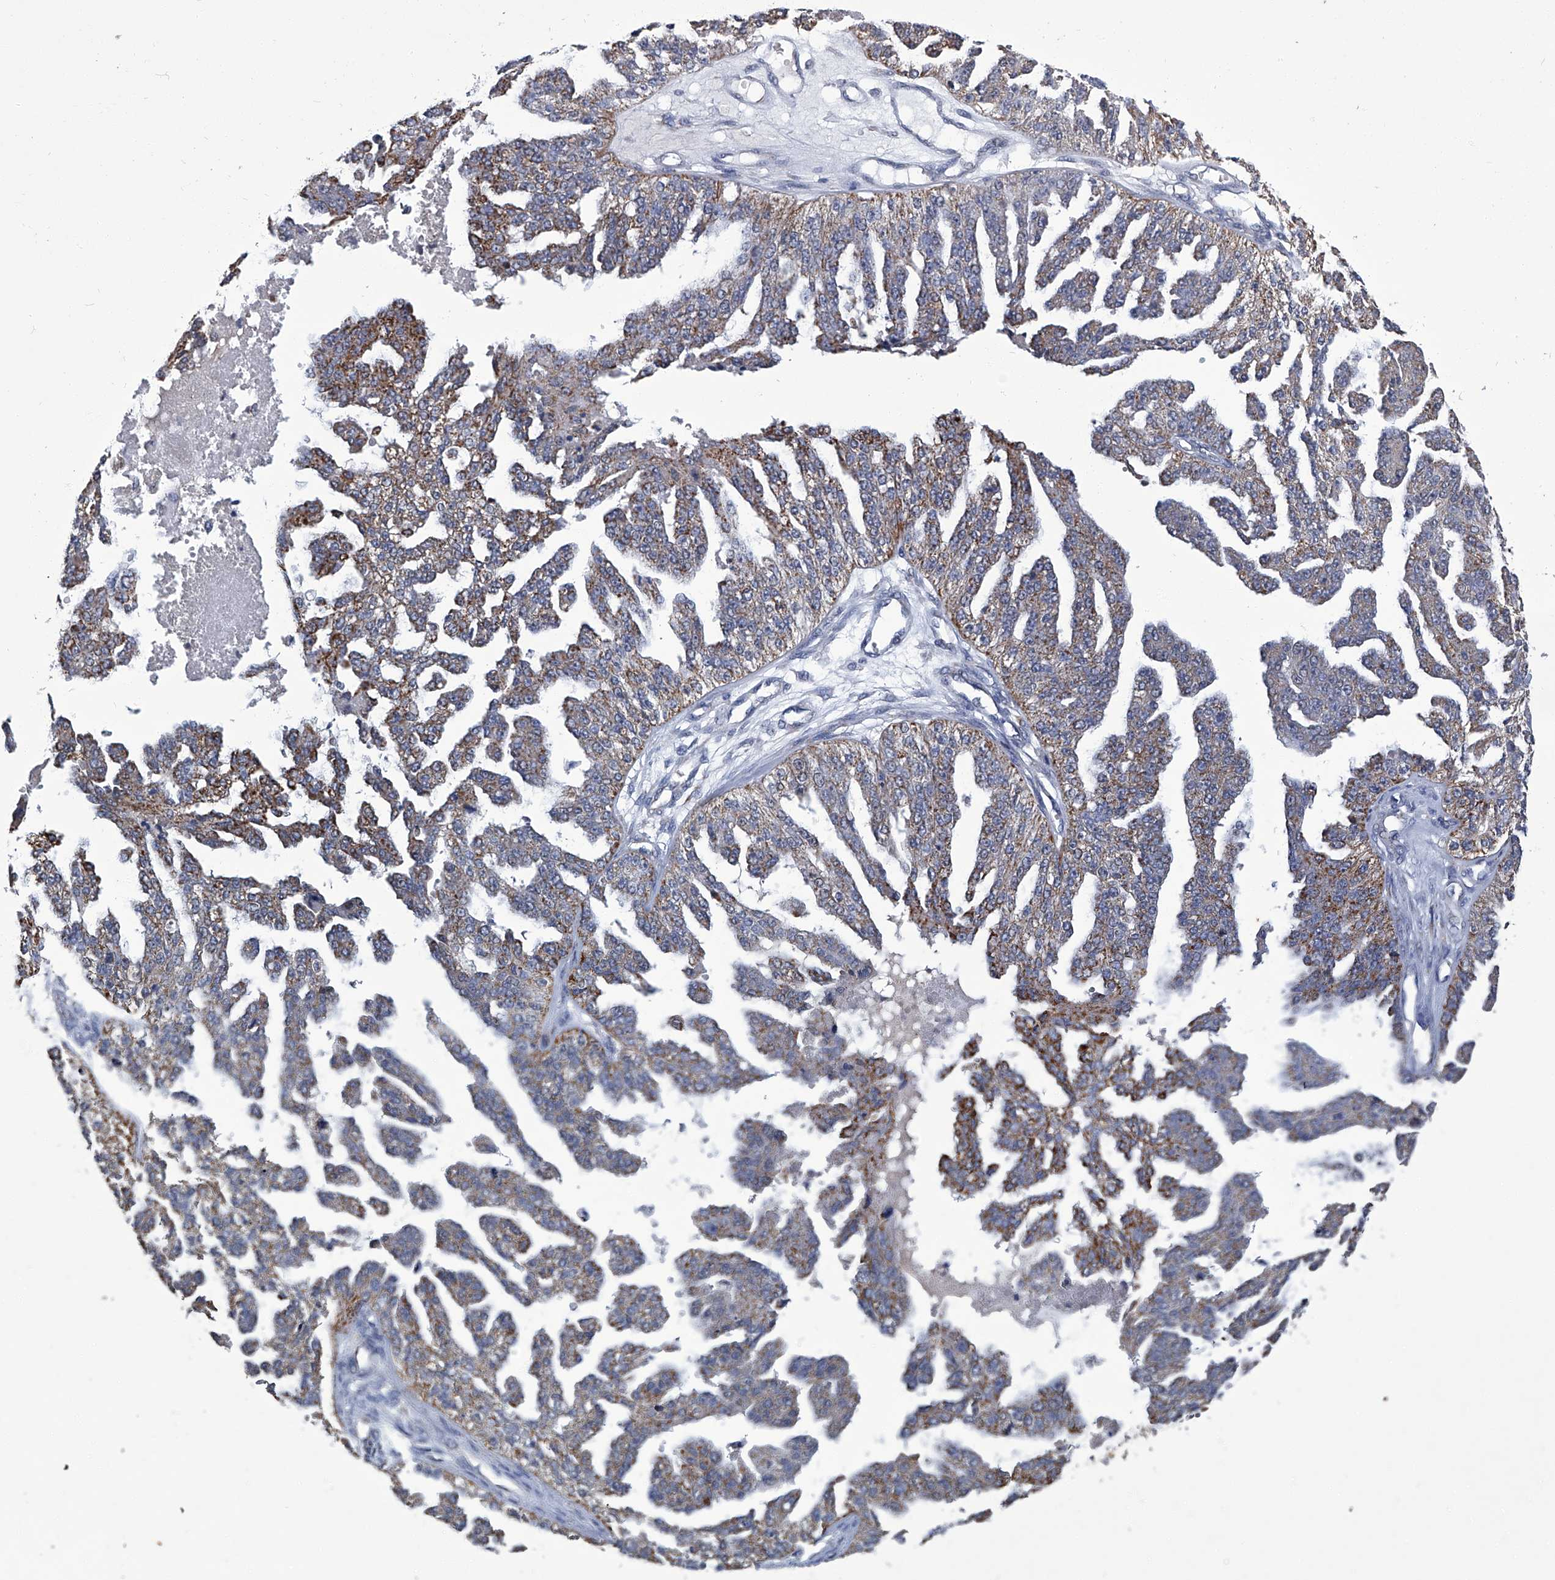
{"staining": {"intensity": "moderate", "quantity": ">75%", "location": "cytoplasmic/membranous"}, "tissue": "ovarian cancer", "cell_type": "Tumor cells", "image_type": "cancer", "snomed": [{"axis": "morphology", "description": "Cystadenocarcinoma, serous, NOS"}, {"axis": "topography", "description": "Ovary"}], "caption": "Tumor cells reveal medium levels of moderate cytoplasmic/membranous staining in about >75% of cells in ovarian cancer (serous cystadenocarcinoma).", "gene": "OAT", "patient": {"sex": "female", "age": 58}}